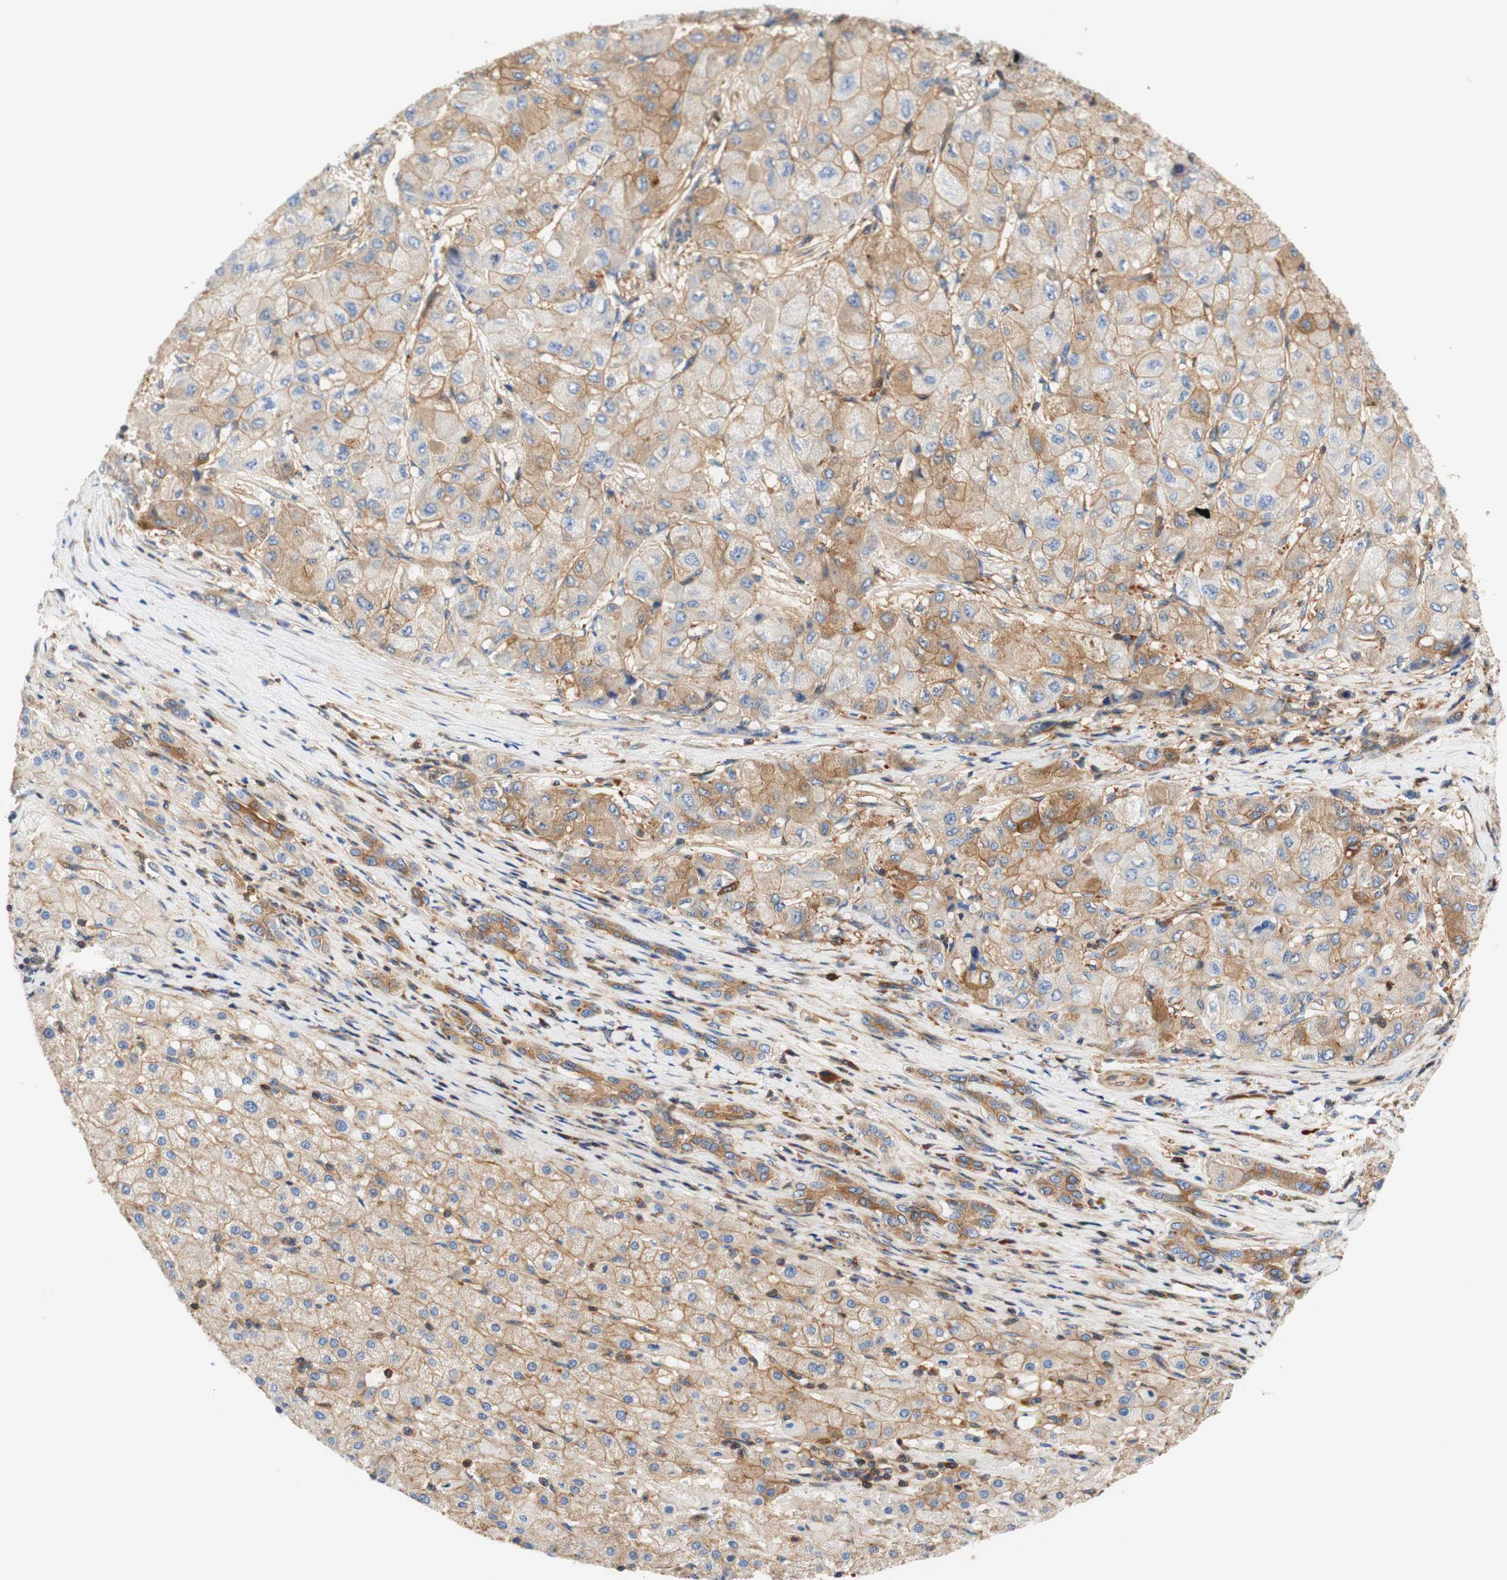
{"staining": {"intensity": "weak", "quantity": "25%-75%", "location": "cytoplasmic/membranous"}, "tissue": "liver cancer", "cell_type": "Tumor cells", "image_type": "cancer", "snomed": [{"axis": "morphology", "description": "Carcinoma, Hepatocellular, NOS"}, {"axis": "topography", "description": "Liver"}], "caption": "Liver cancer stained for a protein demonstrates weak cytoplasmic/membranous positivity in tumor cells.", "gene": "STOM", "patient": {"sex": "male", "age": 80}}